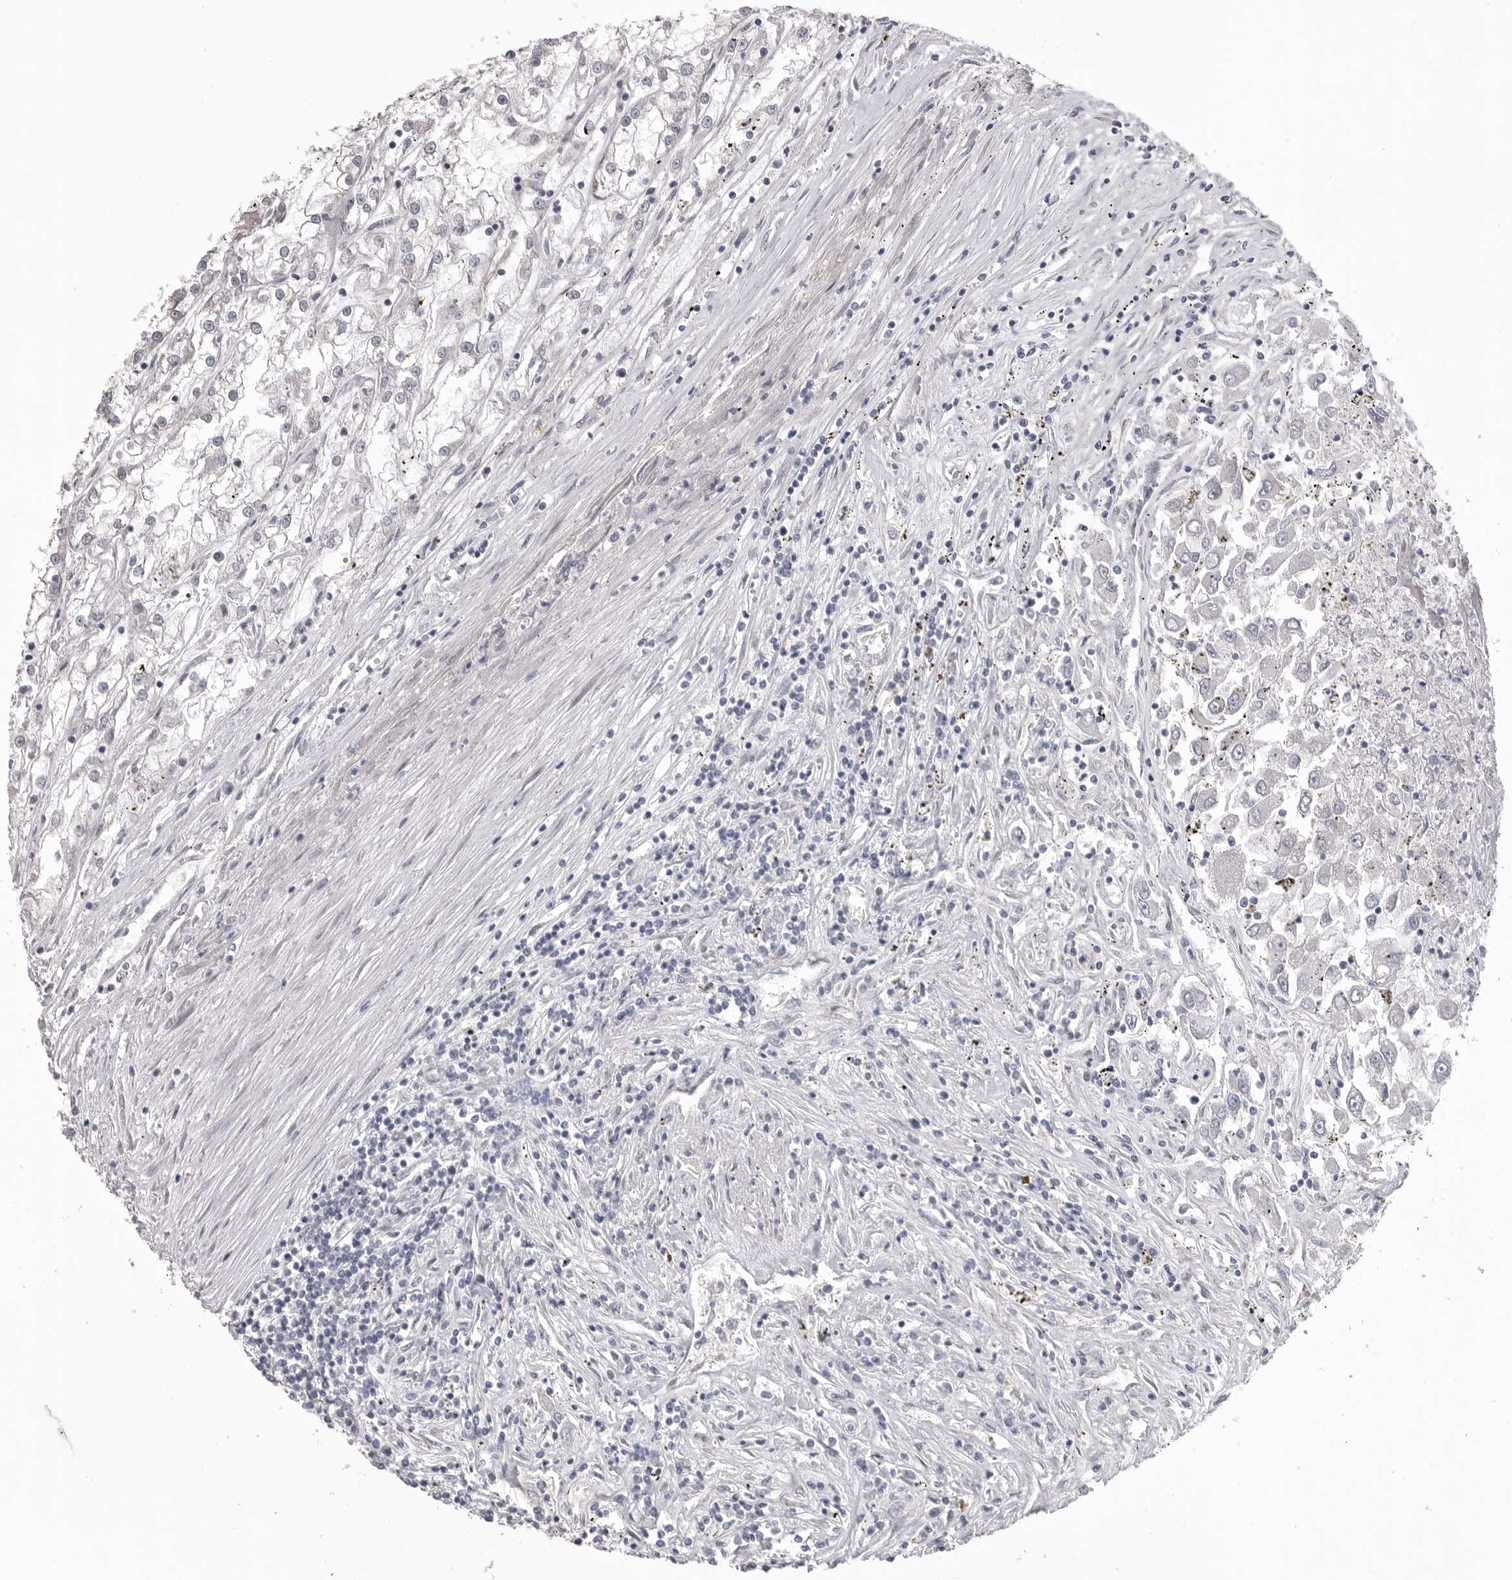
{"staining": {"intensity": "negative", "quantity": "none", "location": "none"}, "tissue": "renal cancer", "cell_type": "Tumor cells", "image_type": "cancer", "snomed": [{"axis": "morphology", "description": "Adenocarcinoma, NOS"}, {"axis": "topography", "description": "Kidney"}], "caption": "Tumor cells show no significant protein positivity in renal adenocarcinoma.", "gene": "SERPING1", "patient": {"sex": "female", "age": 52}}